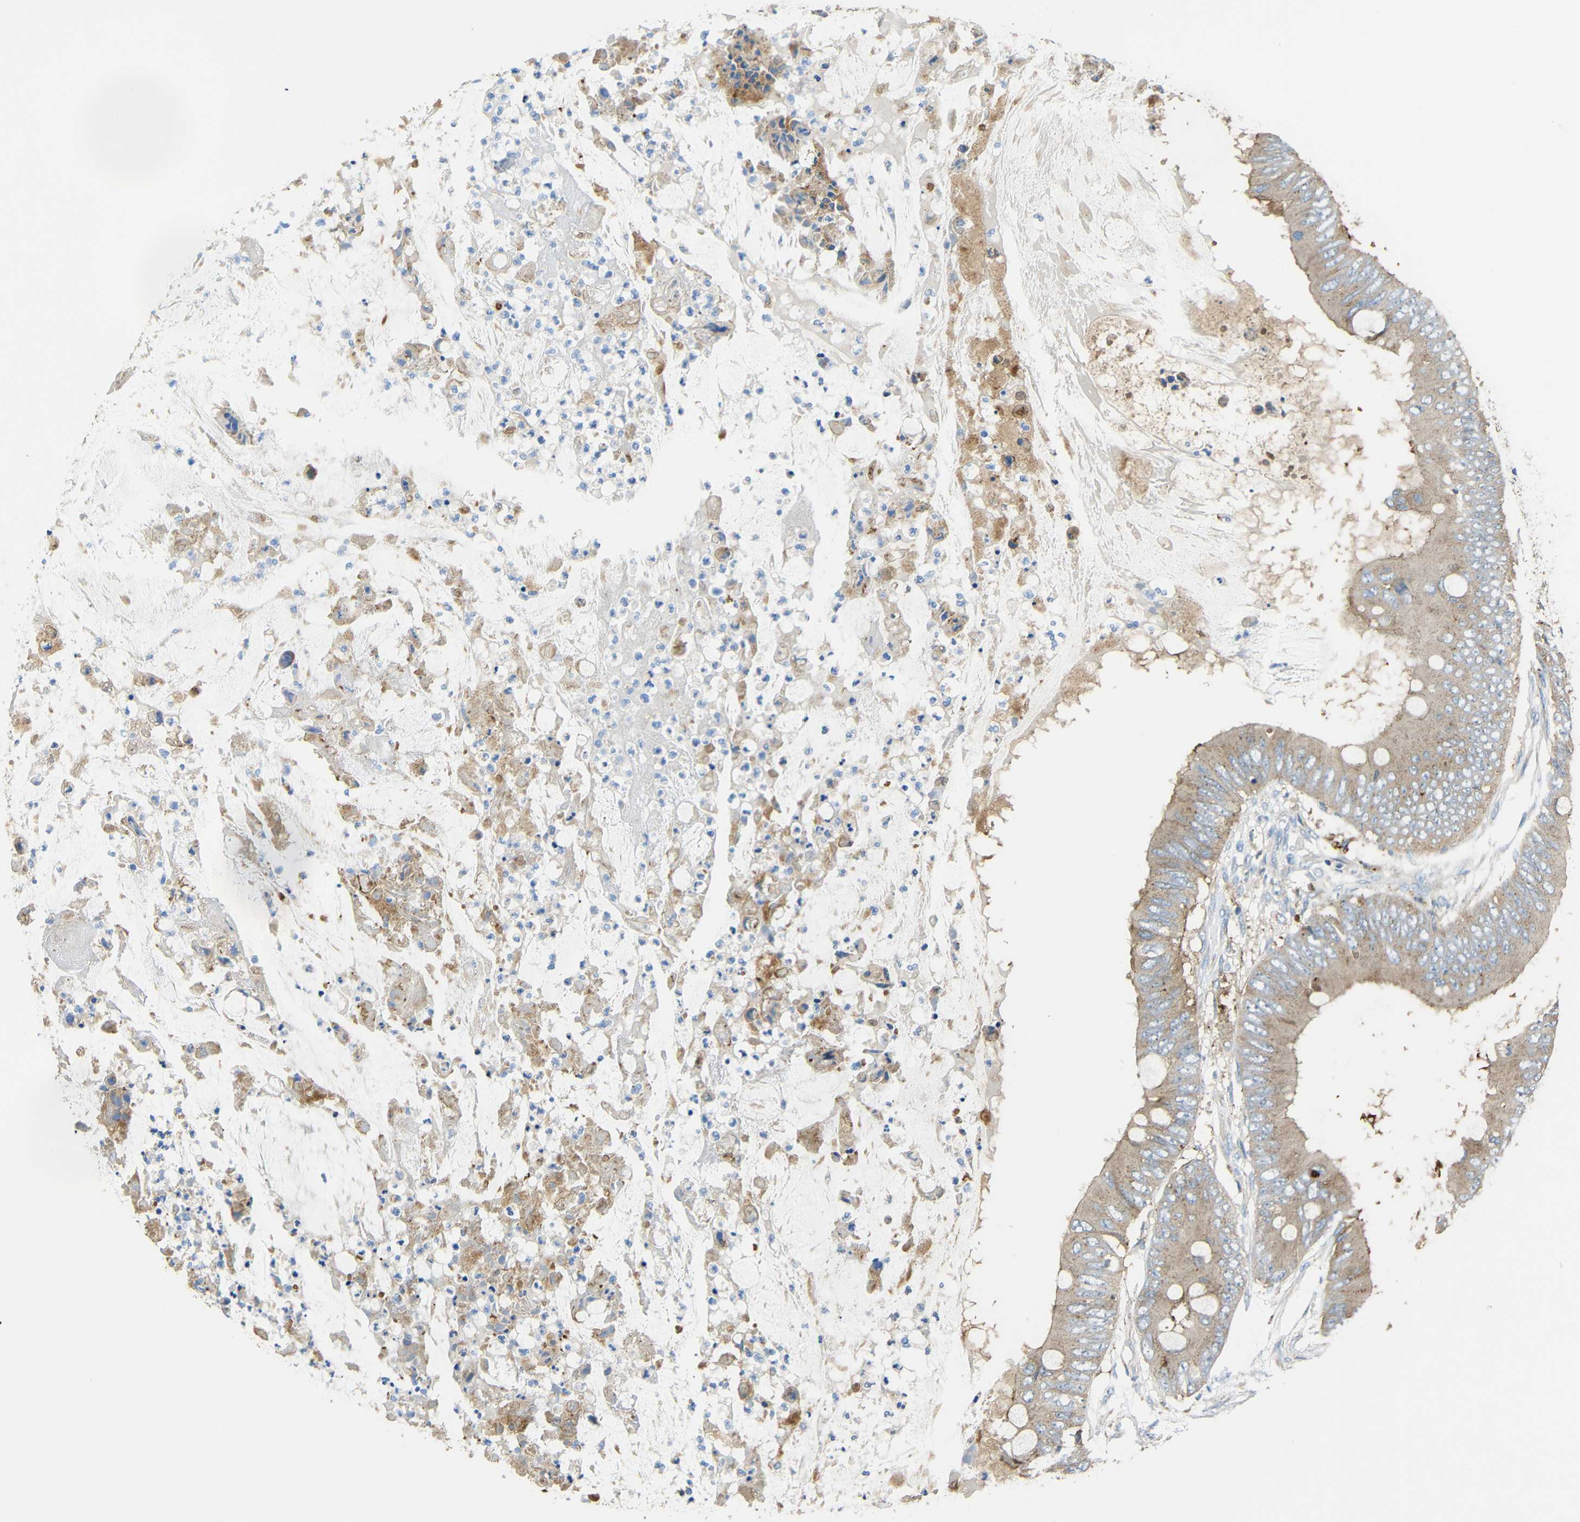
{"staining": {"intensity": "weak", "quantity": ">75%", "location": "cytoplasmic/membranous"}, "tissue": "colorectal cancer", "cell_type": "Tumor cells", "image_type": "cancer", "snomed": [{"axis": "morphology", "description": "Normal tissue, NOS"}, {"axis": "morphology", "description": "Adenocarcinoma, NOS"}, {"axis": "topography", "description": "Rectum"}, {"axis": "topography", "description": "Peripheral nerve tissue"}], "caption": "Human colorectal cancer stained for a protein (brown) reveals weak cytoplasmic/membranous positive positivity in about >75% of tumor cells.", "gene": "SYPL1", "patient": {"sex": "female", "age": 77}}